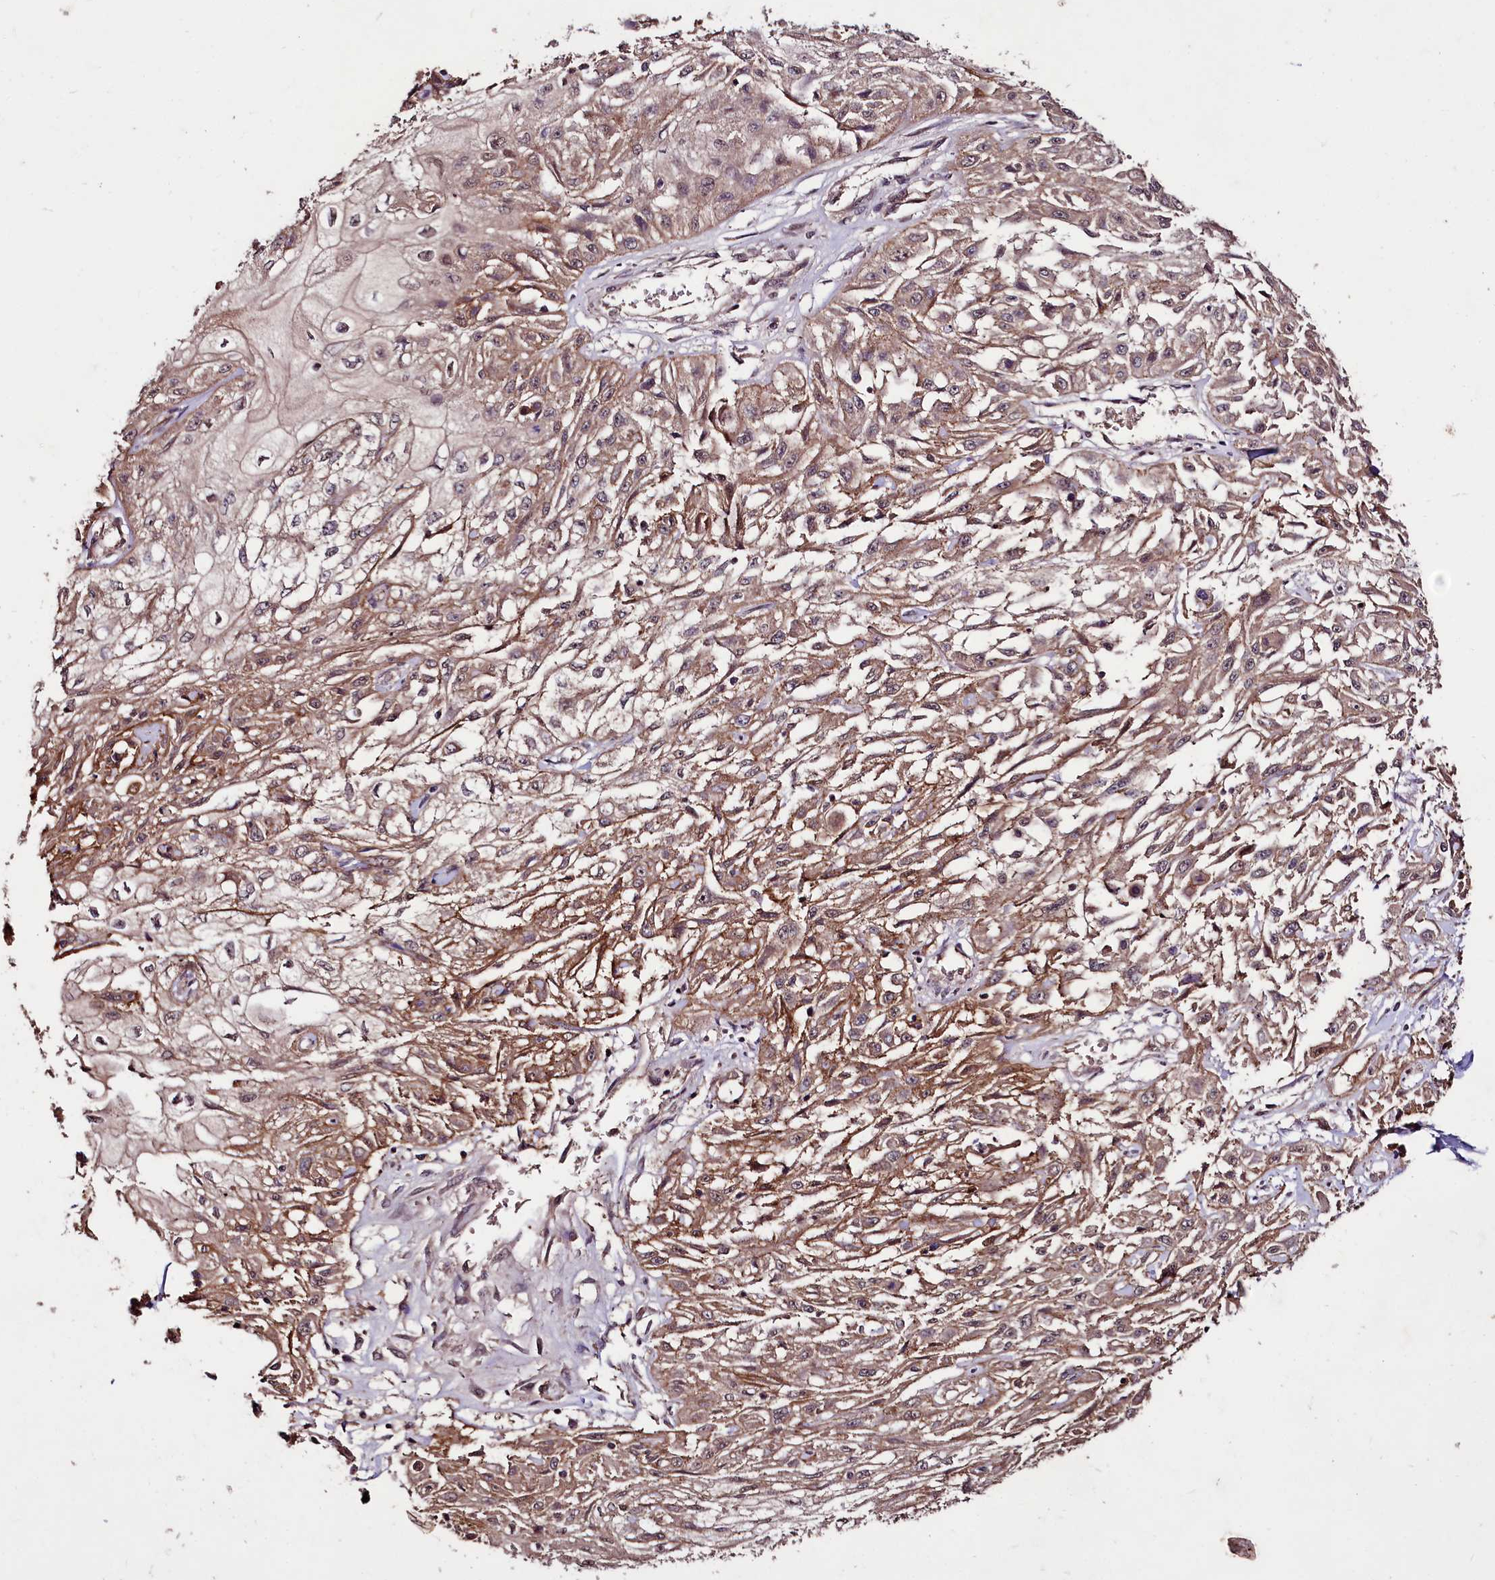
{"staining": {"intensity": "moderate", "quantity": ">75%", "location": "cytoplasmic/membranous"}, "tissue": "skin cancer", "cell_type": "Tumor cells", "image_type": "cancer", "snomed": [{"axis": "morphology", "description": "Squamous cell carcinoma, NOS"}, {"axis": "morphology", "description": "Squamous cell carcinoma, metastatic, NOS"}, {"axis": "topography", "description": "Skin"}, {"axis": "topography", "description": "Lymph node"}], "caption": "Immunohistochemical staining of skin cancer (squamous cell carcinoma) exhibits medium levels of moderate cytoplasmic/membranous protein staining in approximately >75% of tumor cells.", "gene": "KLRB1", "patient": {"sex": "male", "age": 75}}